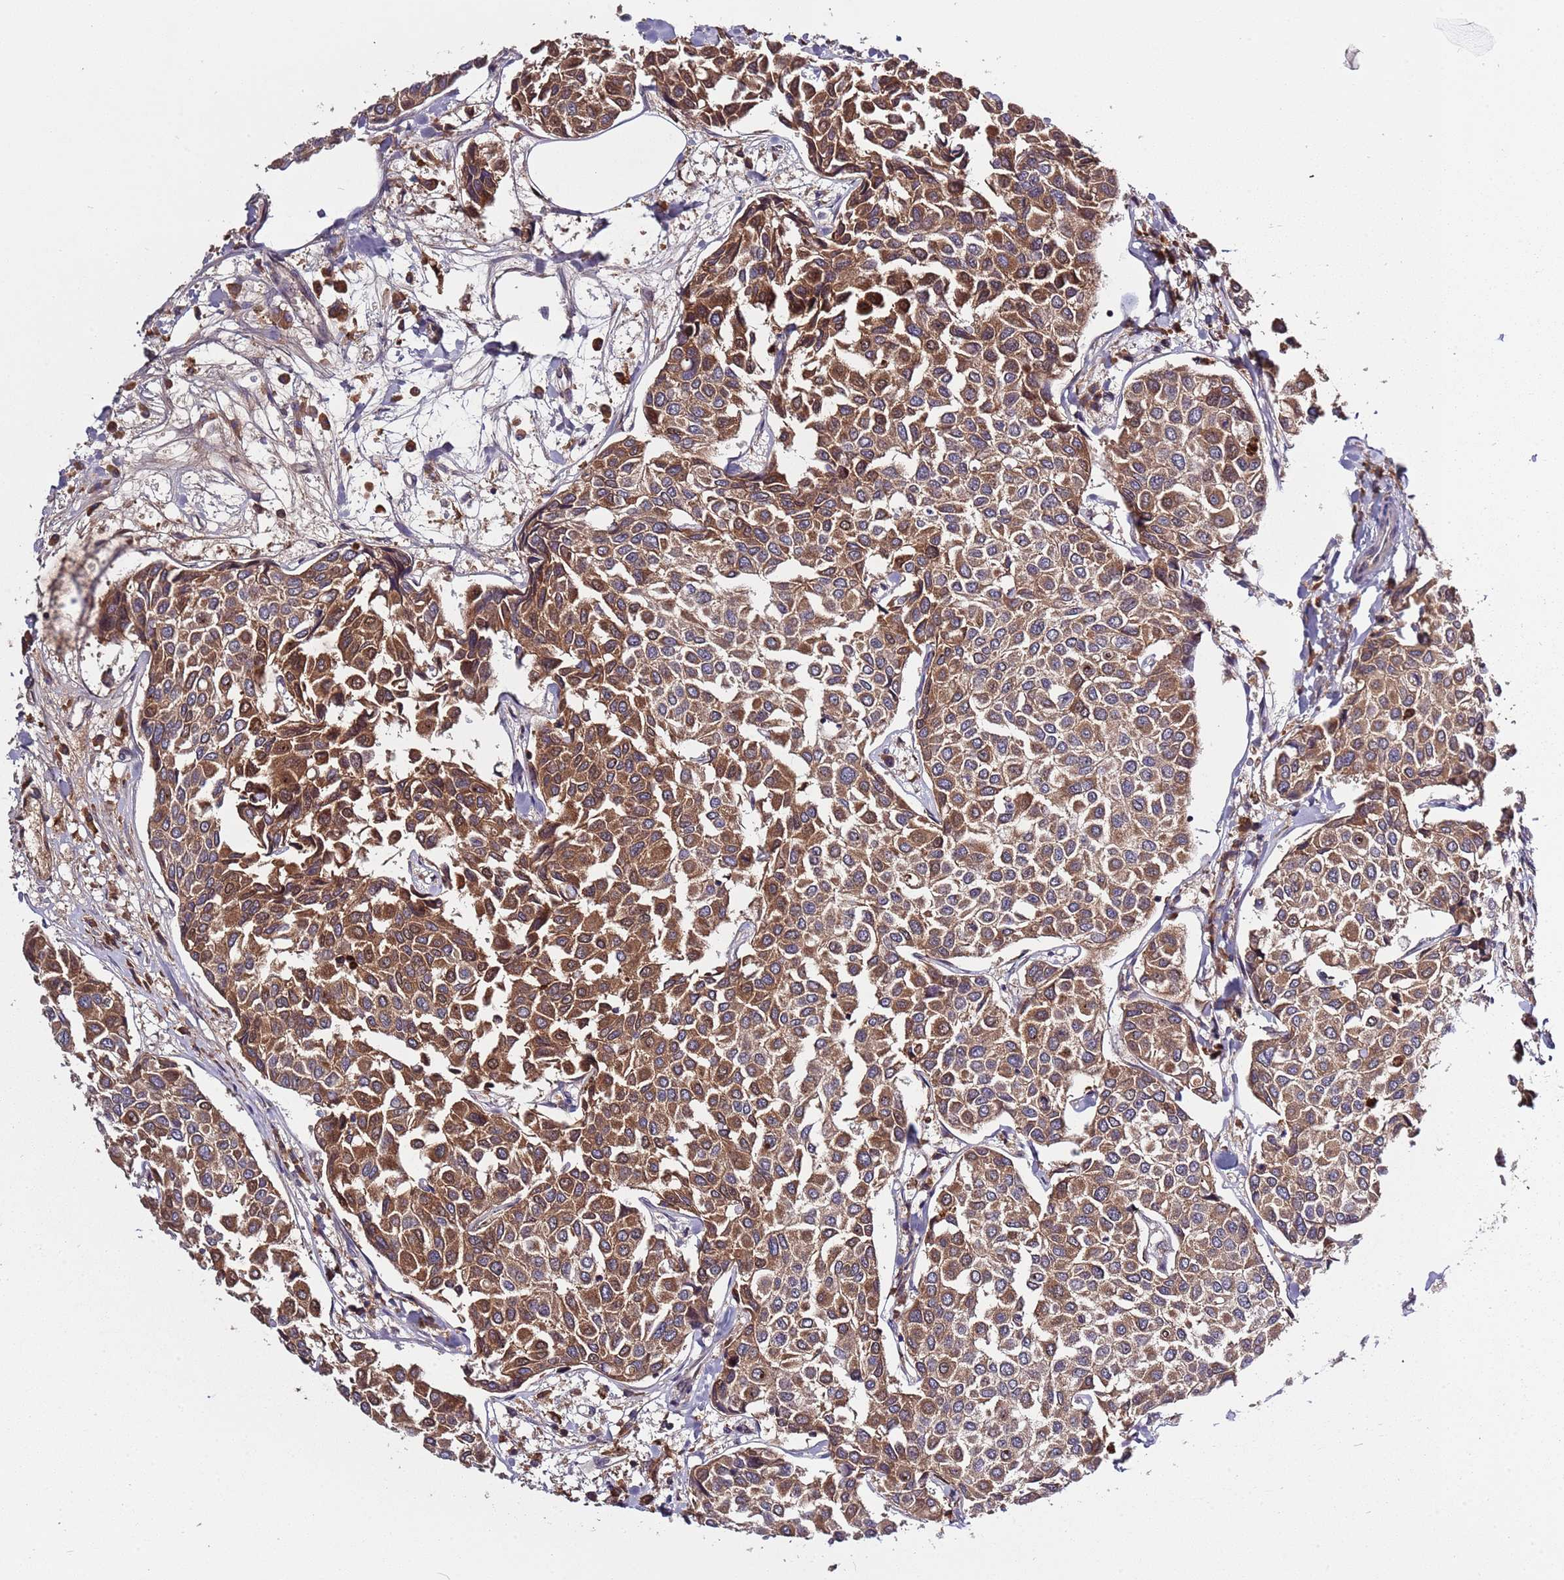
{"staining": {"intensity": "moderate", "quantity": ">75%", "location": "cytoplasmic/membranous"}, "tissue": "breast cancer", "cell_type": "Tumor cells", "image_type": "cancer", "snomed": [{"axis": "morphology", "description": "Duct carcinoma"}, {"axis": "topography", "description": "Breast"}], "caption": "Protein staining shows moderate cytoplasmic/membranous staining in about >75% of tumor cells in breast cancer (invasive ductal carcinoma).", "gene": "USP32", "patient": {"sex": "female", "age": 55}}